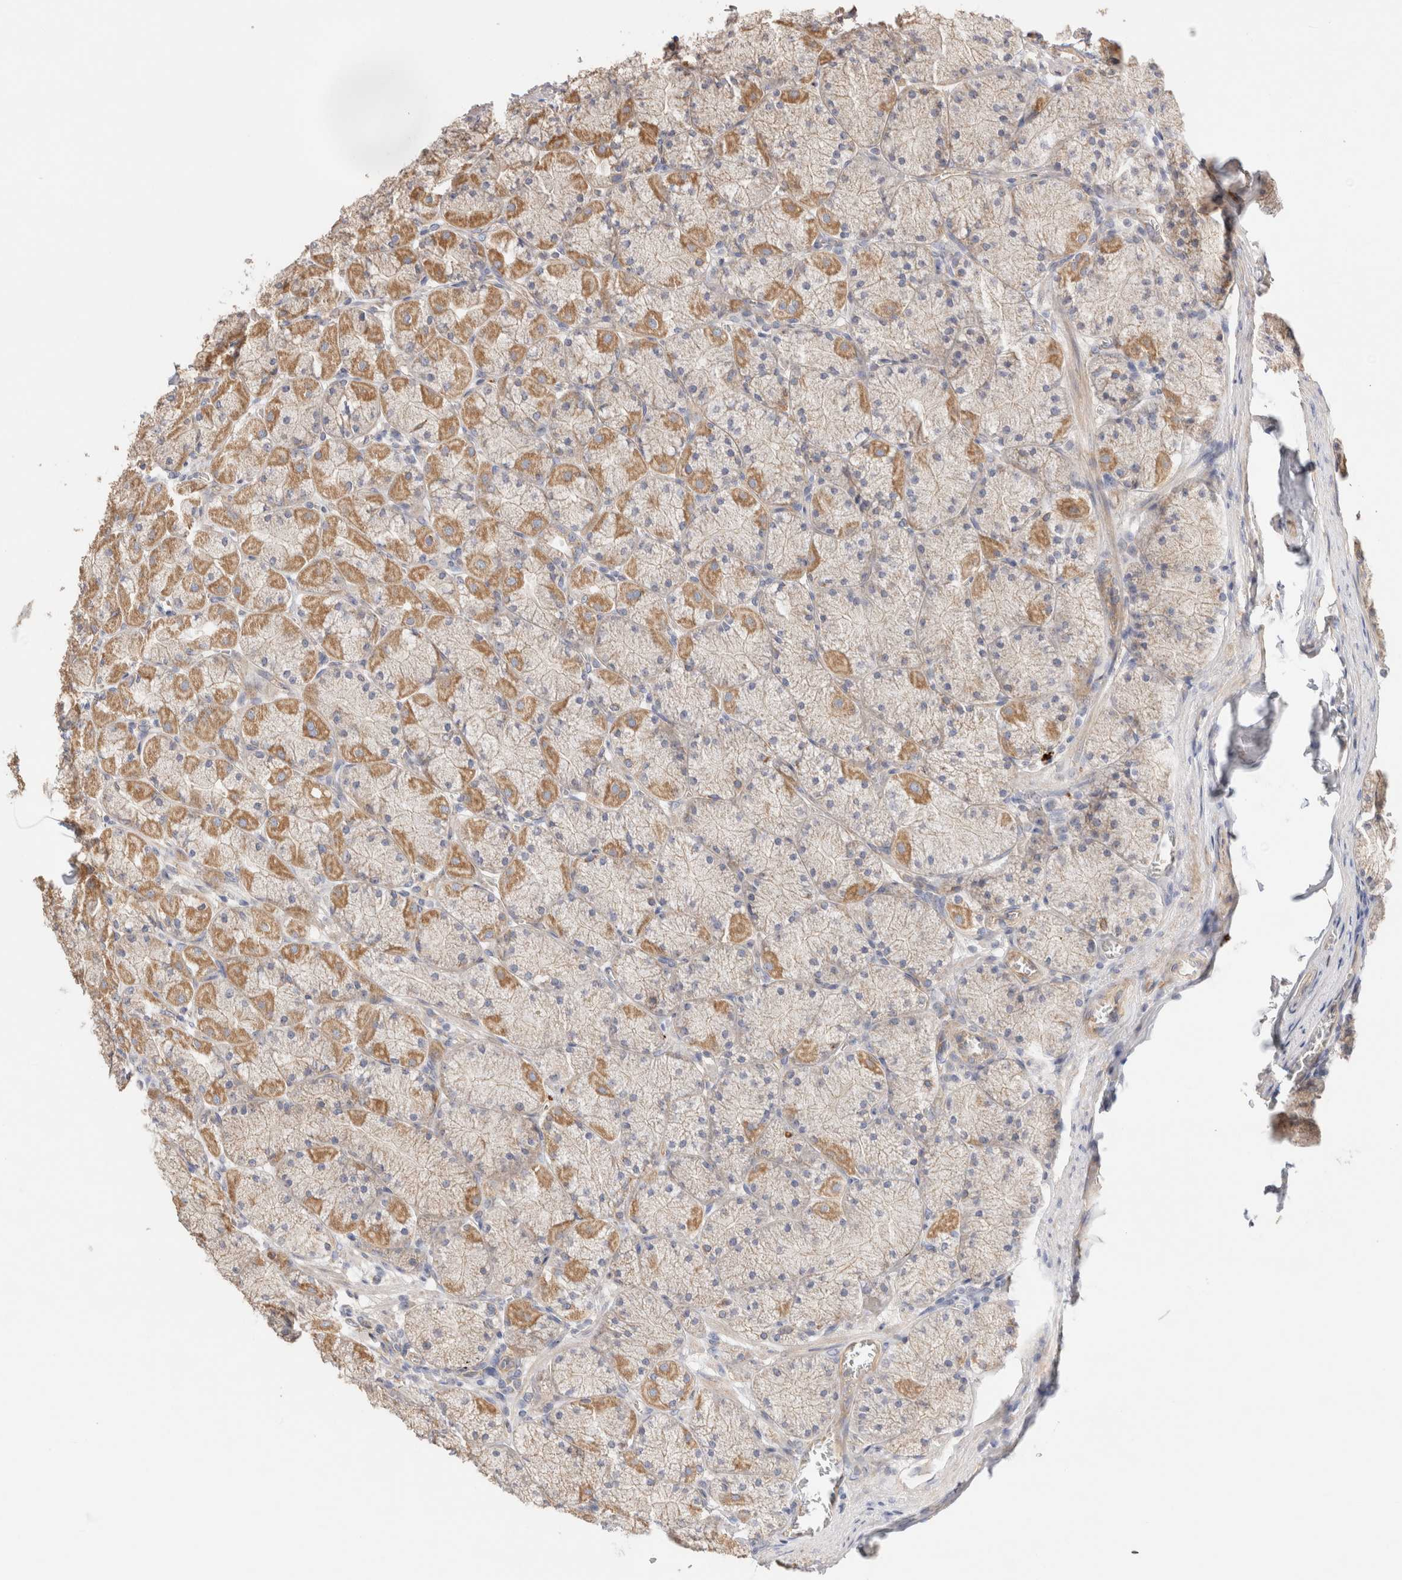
{"staining": {"intensity": "moderate", "quantity": "<25%", "location": "cytoplasmic/membranous"}, "tissue": "stomach", "cell_type": "Glandular cells", "image_type": "normal", "snomed": [{"axis": "morphology", "description": "Normal tissue, NOS"}, {"axis": "topography", "description": "Stomach, upper"}], "caption": "IHC staining of unremarkable stomach, which demonstrates low levels of moderate cytoplasmic/membranous expression in about <25% of glandular cells indicating moderate cytoplasmic/membranous protein expression. The staining was performed using DAB (3,3'-diaminobenzidine) (brown) for protein detection and nuclei were counterstained in hematoxylin (blue).", "gene": "B3GNTL1", "patient": {"sex": "female", "age": 56}}